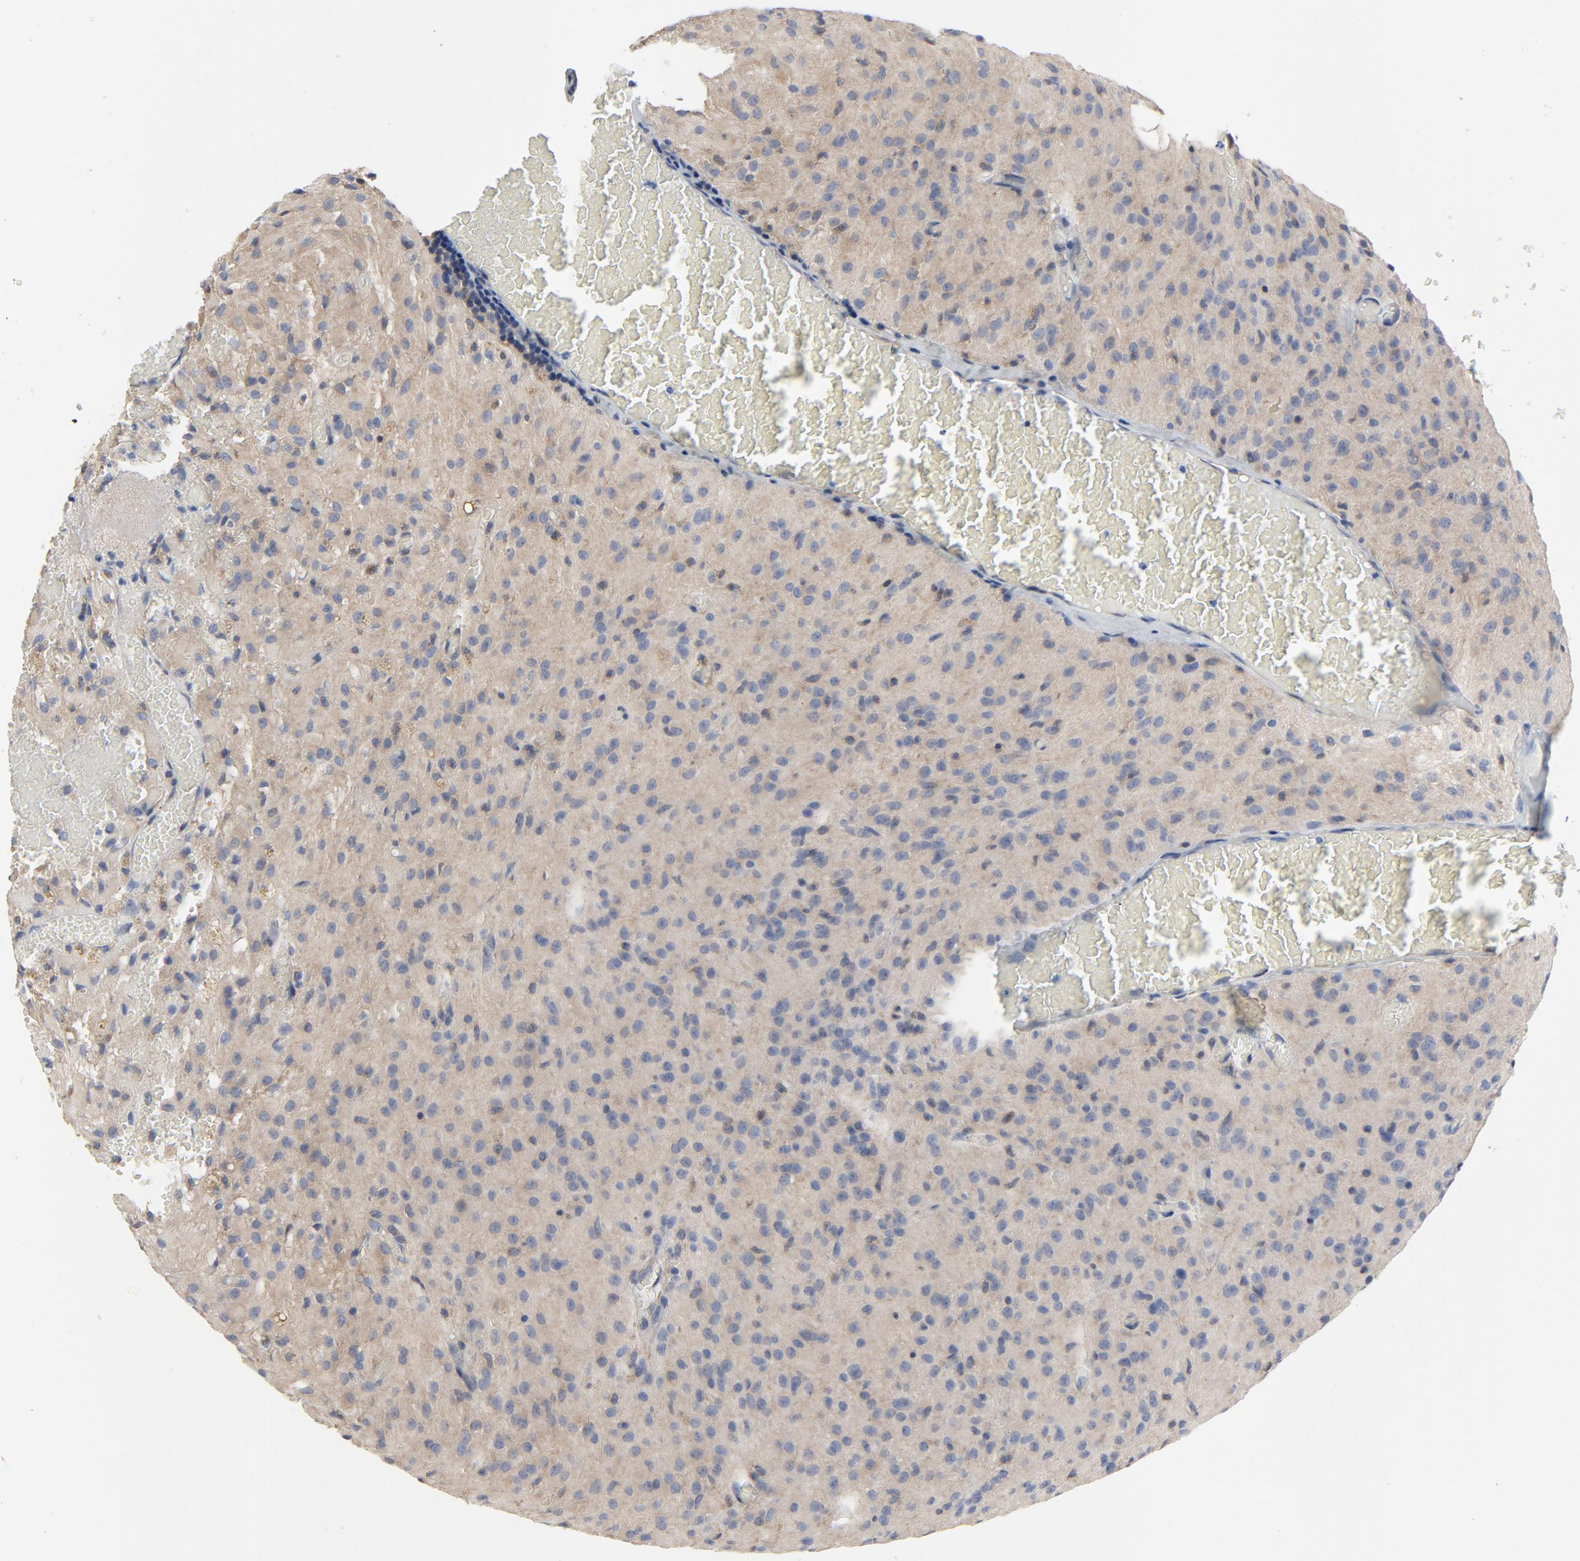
{"staining": {"intensity": "moderate", "quantity": ">75%", "location": "cytoplasmic/membranous"}, "tissue": "glioma", "cell_type": "Tumor cells", "image_type": "cancer", "snomed": [{"axis": "morphology", "description": "Glioma, malignant, High grade"}, {"axis": "topography", "description": "Brain"}], "caption": "DAB immunohistochemical staining of glioma reveals moderate cytoplasmic/membranous protein staining in approximately >75% of tumor cells.", "gene": "DYNLT3", "patient": {"sex": "female", "age": 59}}